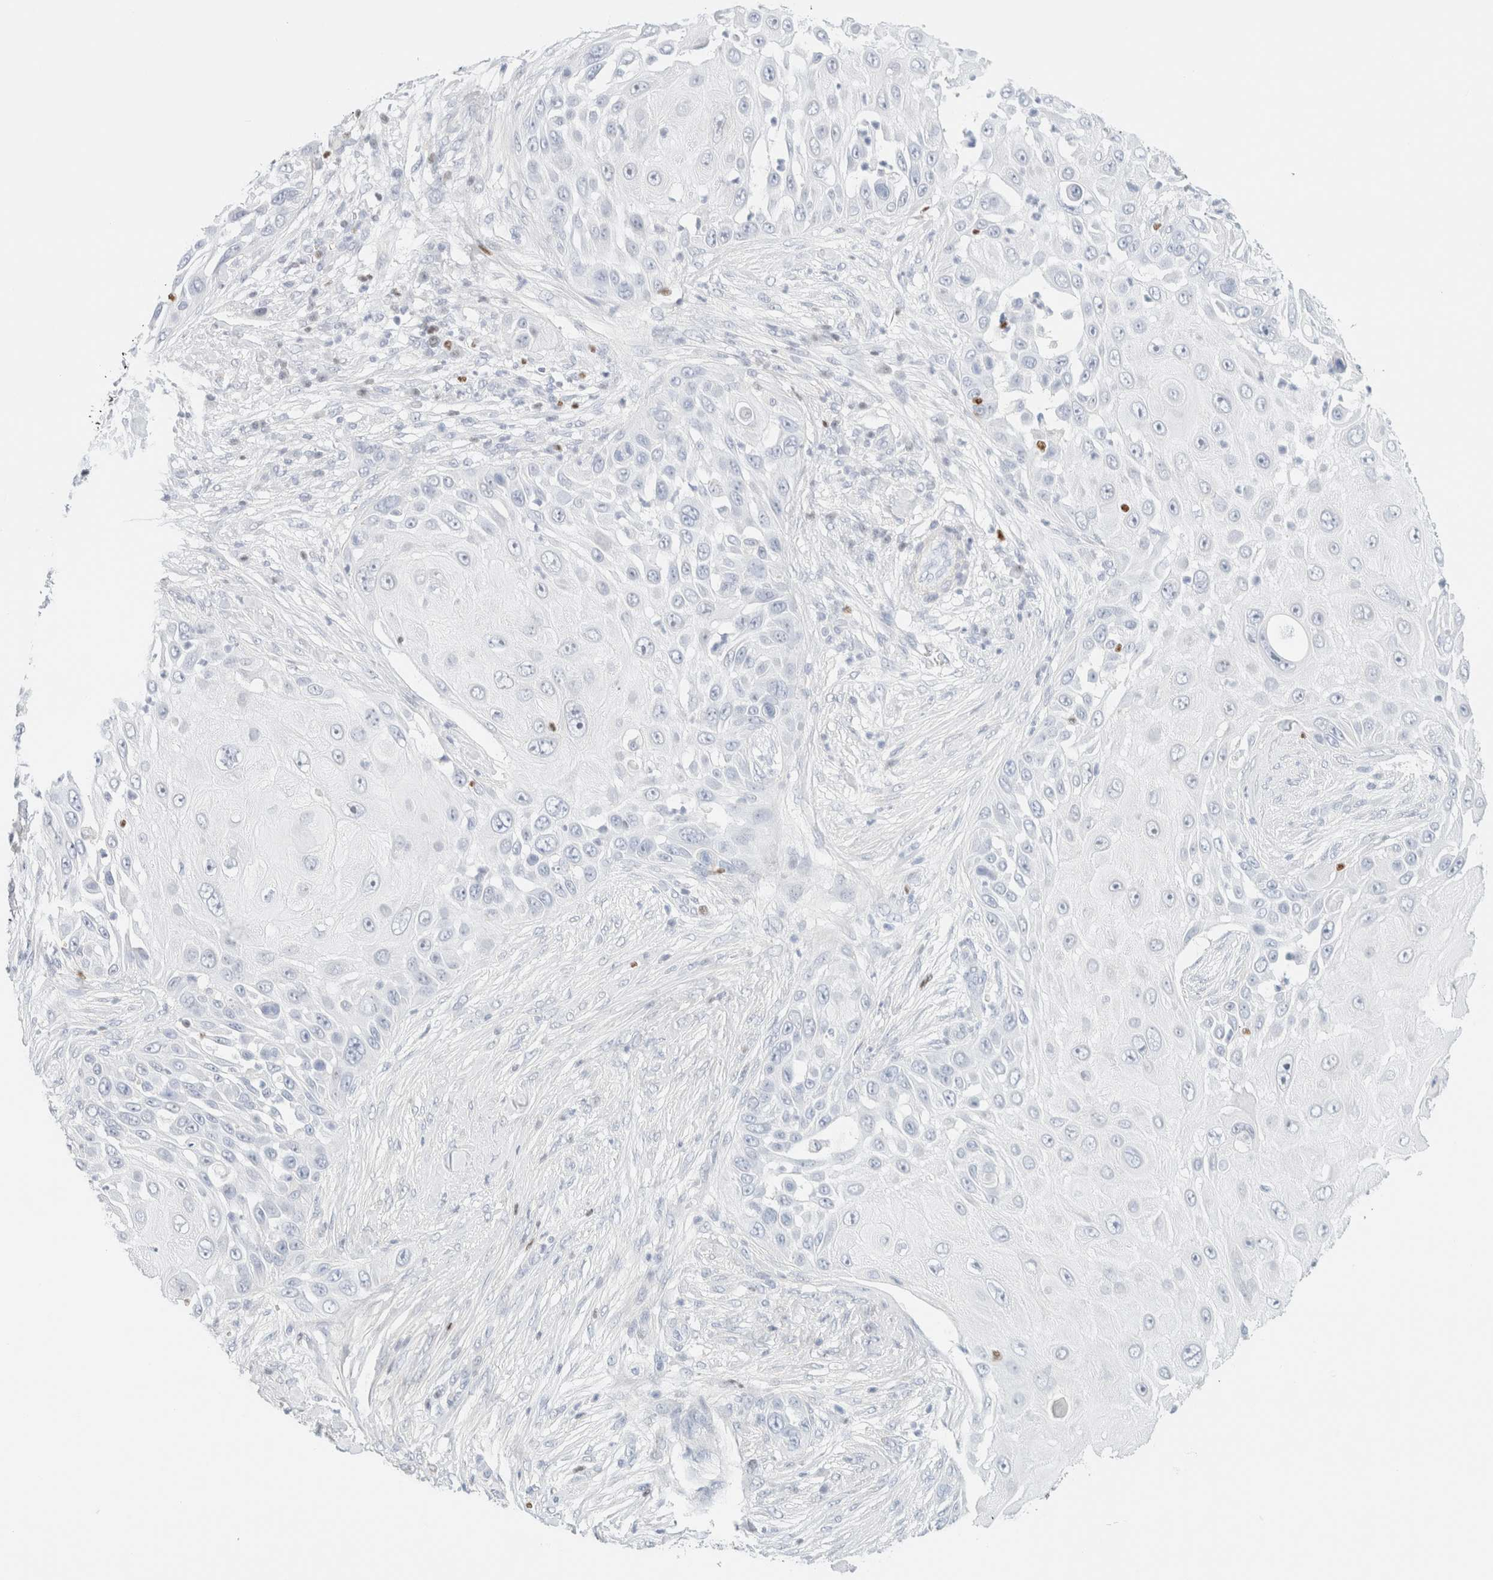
{"staining": {"intensity": "negative", "quantity": "none", "location": "none"}, "tissue": "skin cancer", "cell_type": "Tumor cells", "image_type": "cancer", "snomed": [{"axis": "morphology", "description": "Squamous cell carcinoma, NOS"}, {"axis": "topography", "description": "Skin"}], "caption": "Tumor cells are negative for brown protein staining in skin squamous cell carcinoma.", "gene": "IKZF3", "patient": {"sex": "female", "age": 44}}